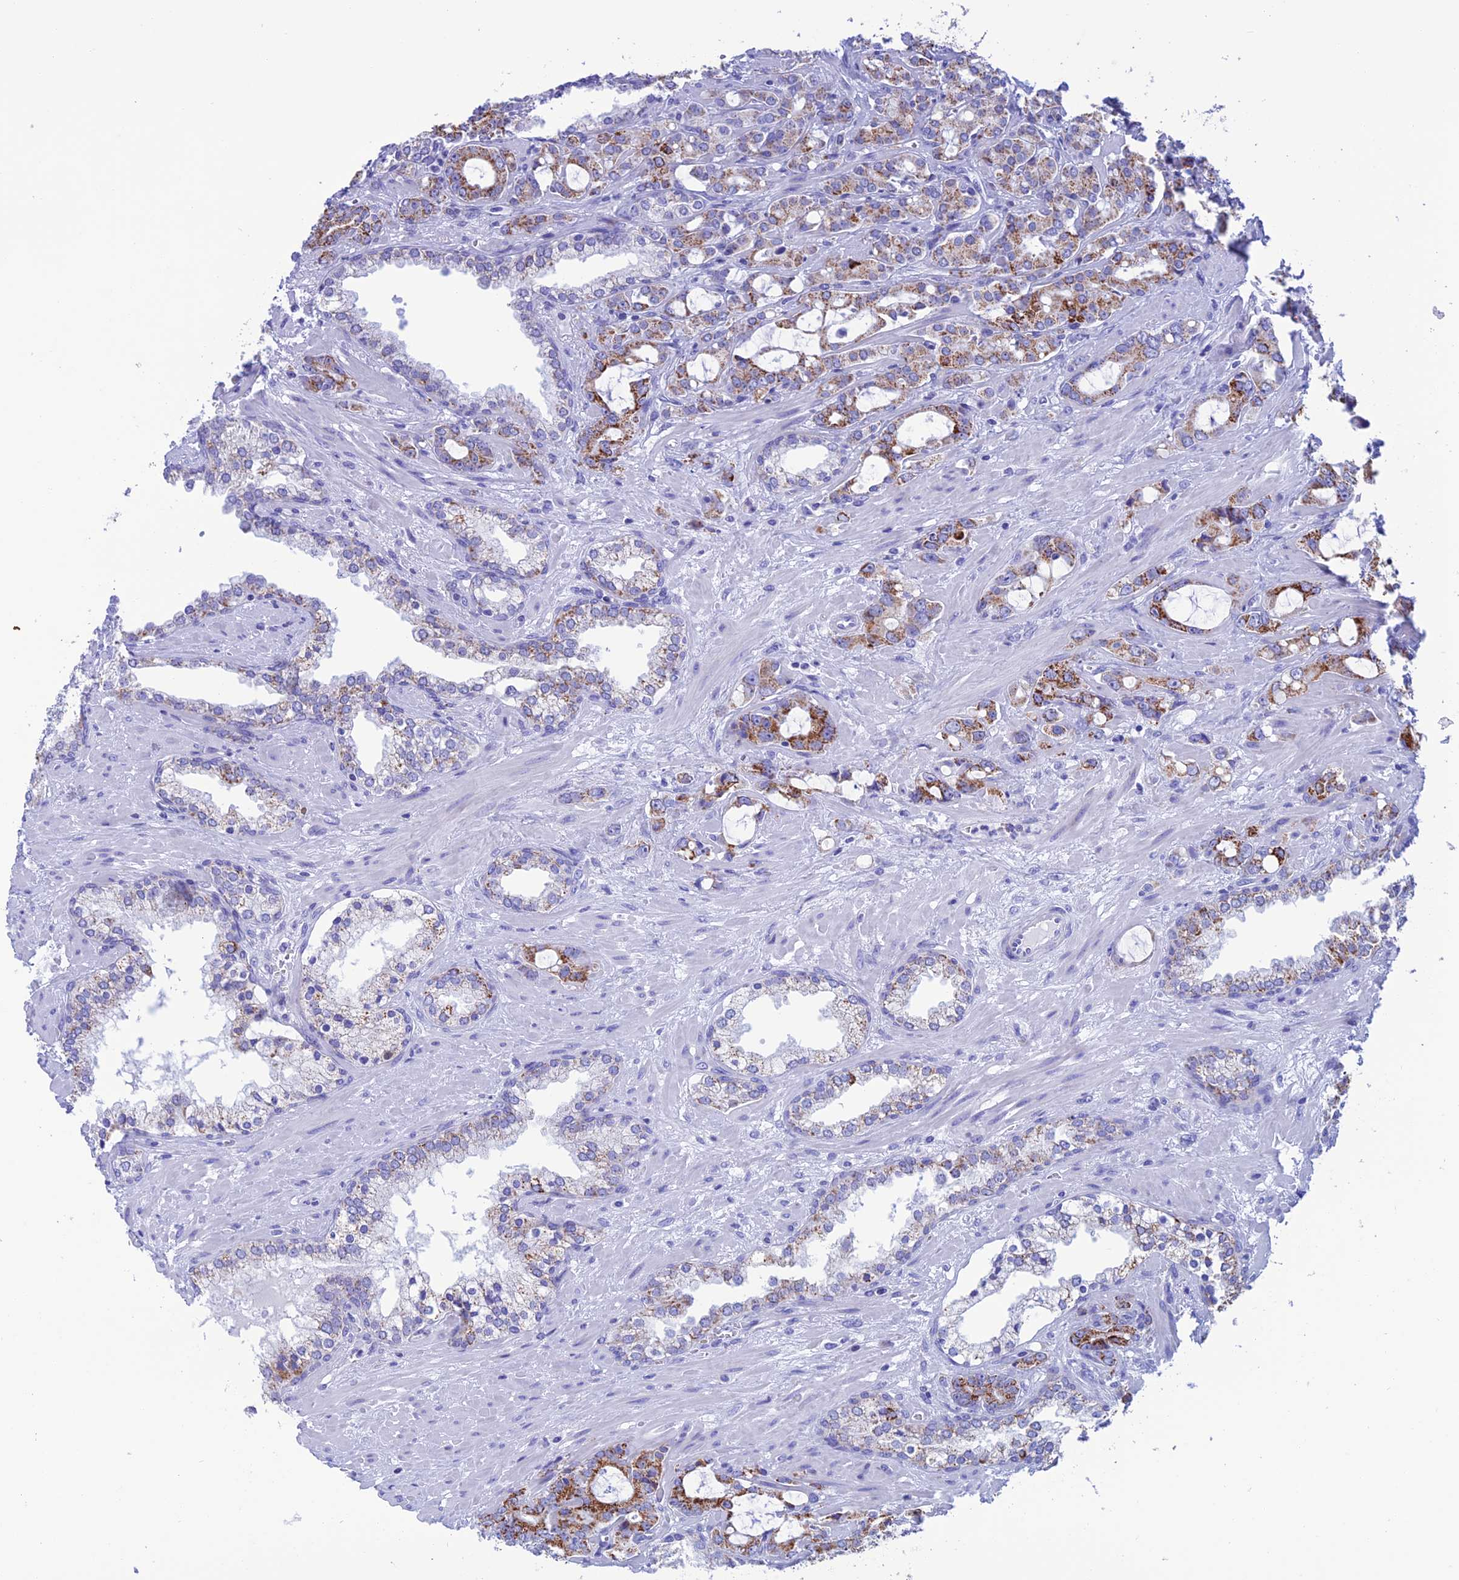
{"staining": {"intensity": "moderate", "quantity": ">75%", "location": "cytoplasmic/membranous"}, "tissue": "prostate cancer", "cell_type": "Tumor cells", "image_type": "cancer", "snomed": [{"axis": "morphology", "description": "Adenocarcinoma, High grade"}, {"axis": "topography", "description": "Prostate"}], "caption": "A high-resolution photomicrograph shows IHC staining of prostate cancer (adenocarcinoma (high-grade)), which shows moderate cytoplasmic/membranous positivity in about >75% of tumor cells.", "gene": "NXPE4", "patient": {"sex": "male", "age": 72}}